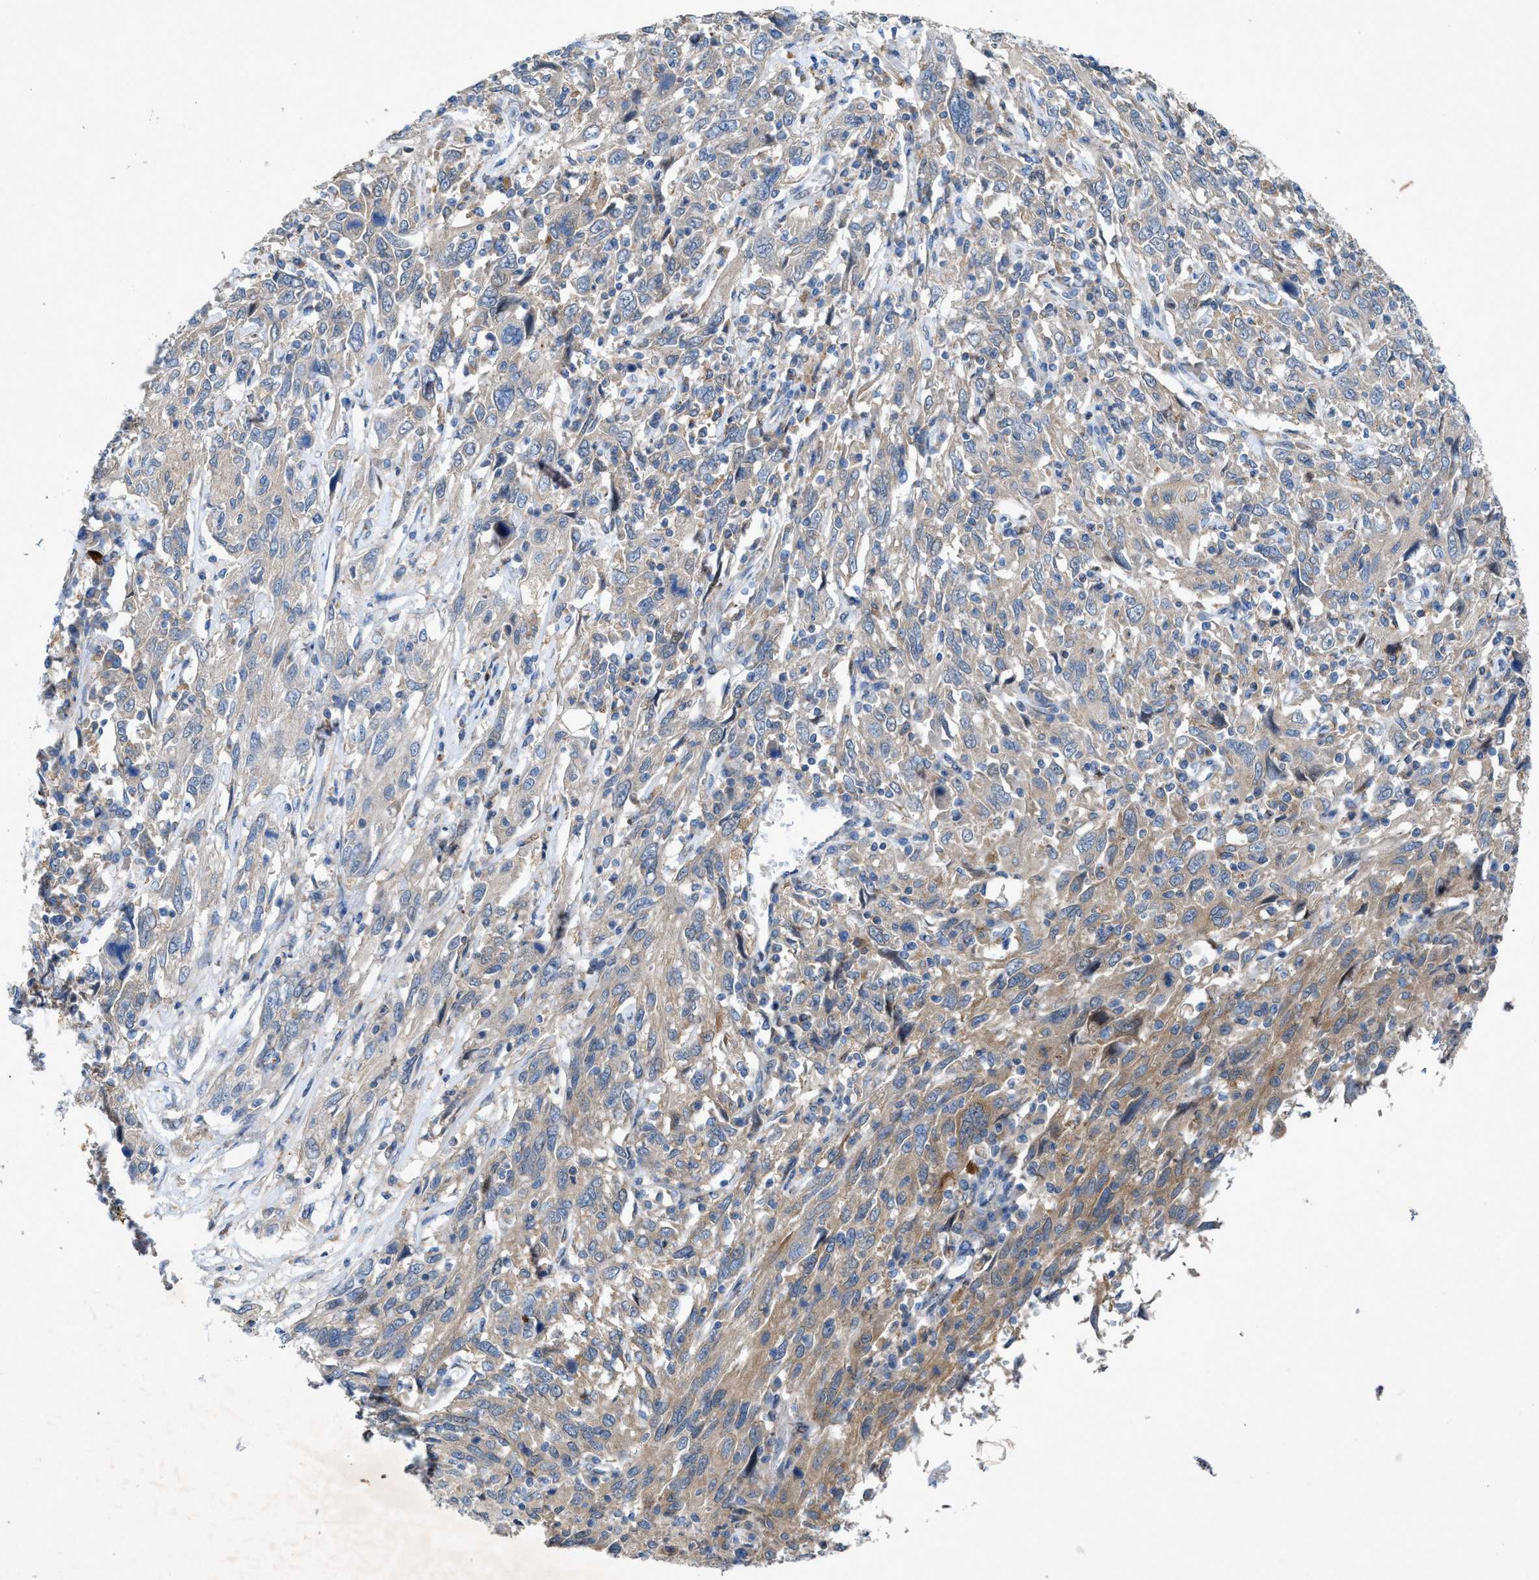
{"staining": {"intensity": "weak", "quantity": "<25%", "location": "cytoplasmic/membranous"}, "tissue": "cervical cancer", "cell_type": "Tumor cells", "image_type": "cancer", "snomed": [{"axis": "morphology", "description": "Squamous cell carcinoma, NOS"}, {"axis": "topography", "description": "Cervix"}], "caption": "Micrograph shows no significant protein staining in tumor cells of cervical cancer (squamous cell carcinoma).", "gene": "URGCP", "patient": {"sex": "female", "age": 46}}